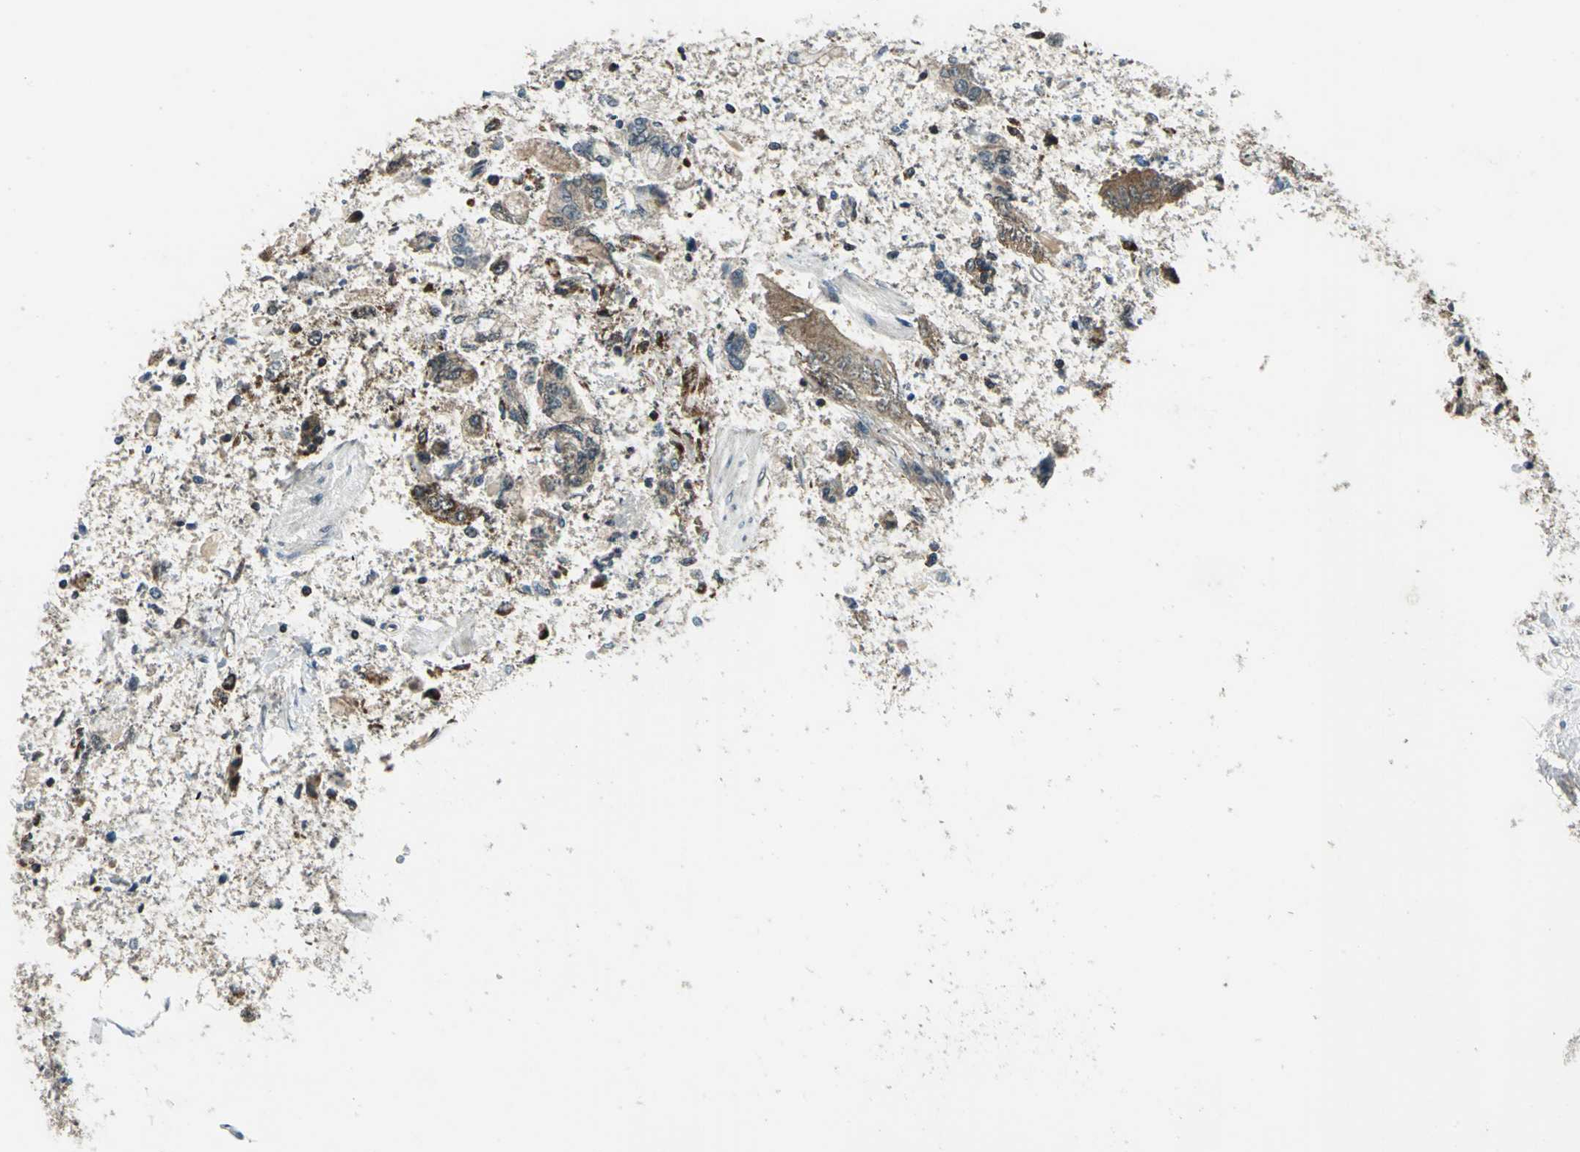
{"staining": {"intensity": "moderate", "quantity": ">75%", "location": "cytoplasmic/membranous"}, "tissue": "stomach cancer", "cell_type": "Tumor cells", "image_type": "cancer", "snomed": [{"axis": "morphology", "description": "Normal tissue, NOS"}, {"axis": "morphology", "description": "Adenocarcinoma, NOS"}, {"axis": "morphology", "description": "Adenocarcinoma, High grade"}, {"axis": "topography", "description": "Stomach, upper"}, {"axis": "topography", "description": "Stomach"}], "caption": "An immunohistochemistry micrograph of neoplastic tissue is shown. Protein staining in brown labels moderate cytoplasmic/membranous positivity in stomach cancer within tumor cells.", "gene": "NUDT2", "patient": {"sex": "female", "age": 65}}